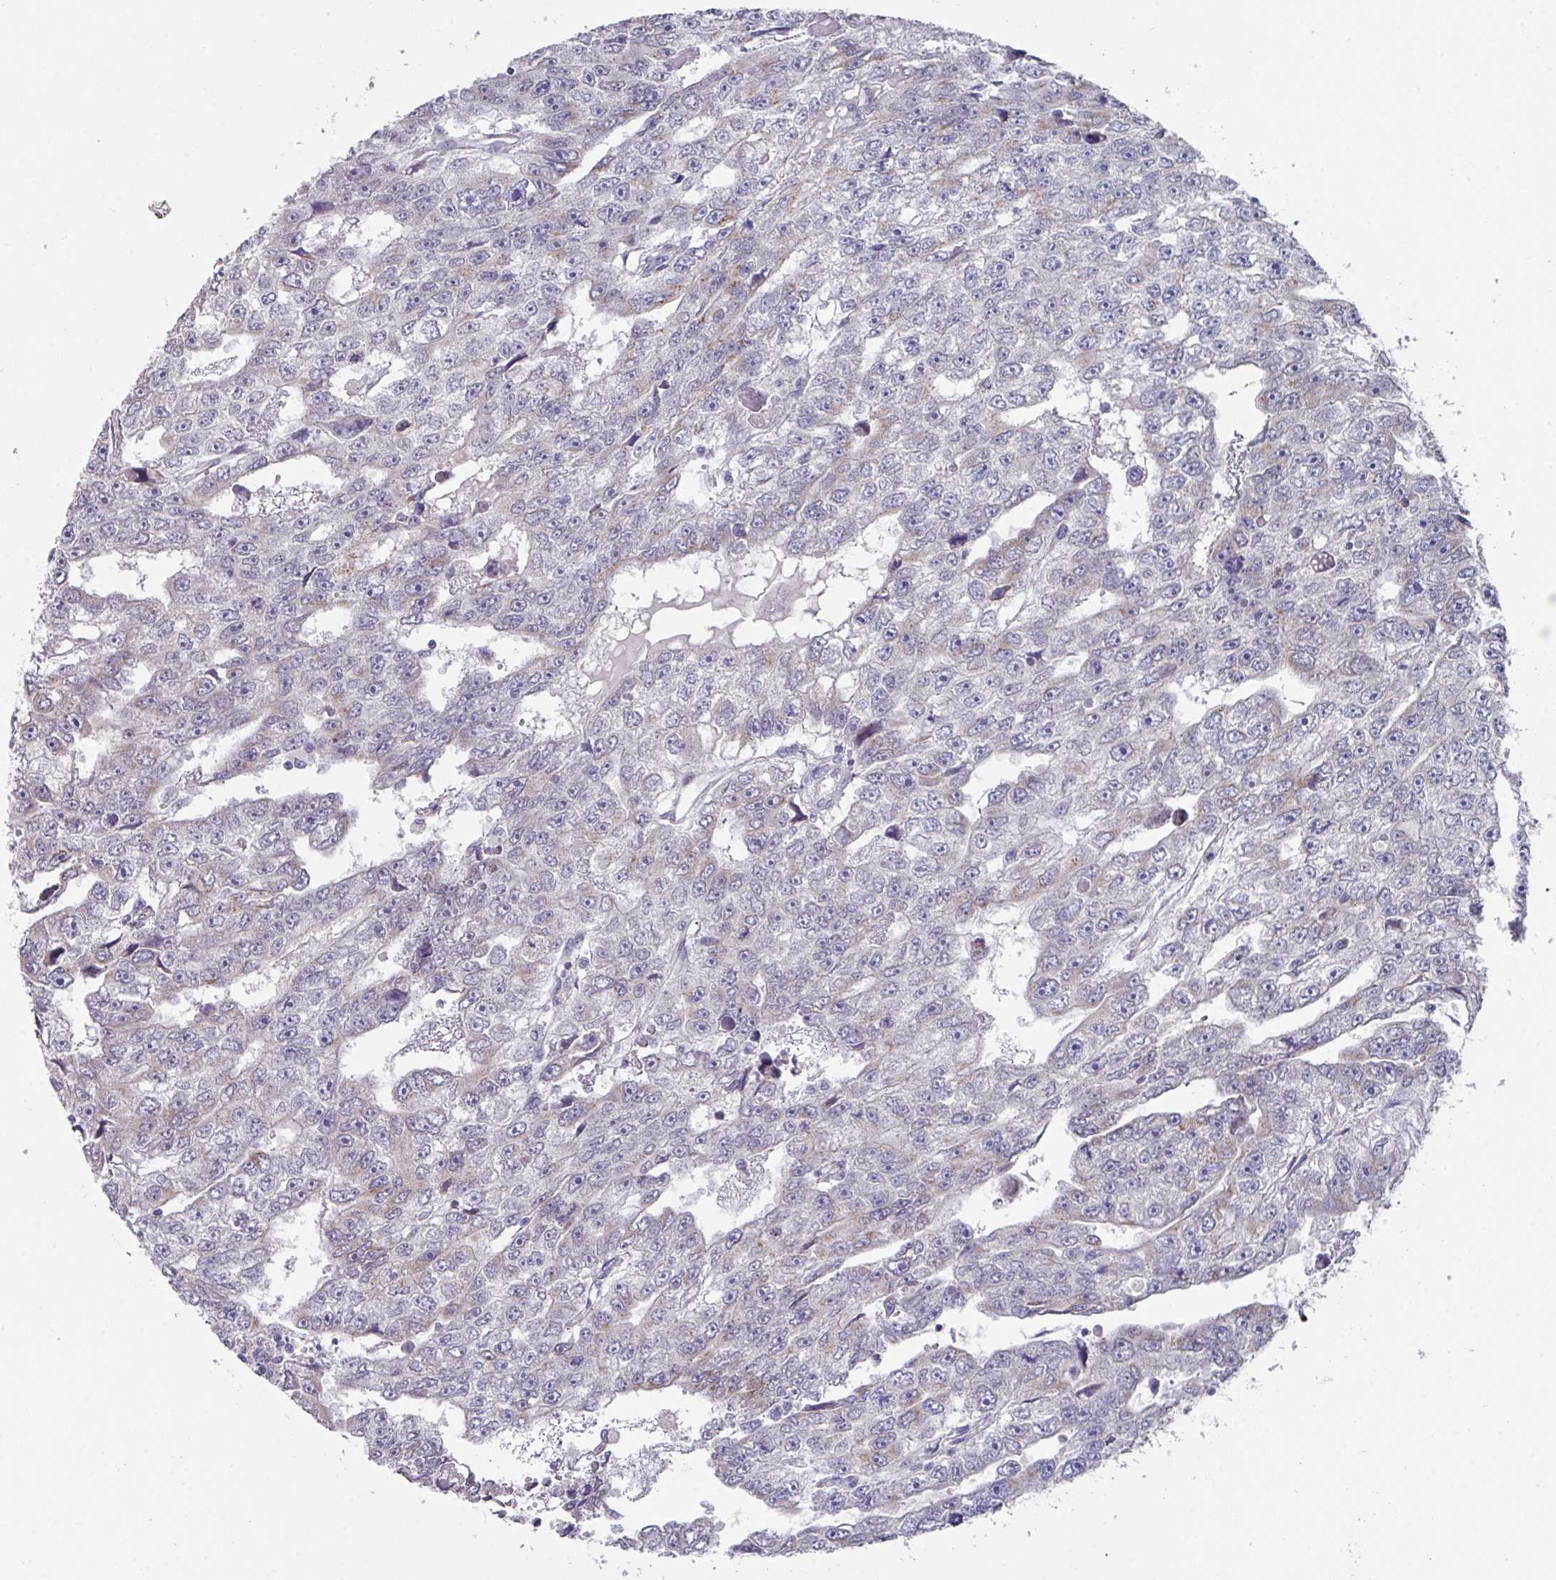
{"staining": {"intensity": "negative", "quantity": "none", "location": "none"}, "tissue": "testis cancer", "cell_type": "Tumor cells", "image_type": "cancer", "snomed": [{"axis": "morphology", "description": "Carcinoma, Embryonal, NOS"}, {"axis": "topography", "description": "Testis"}], "caption": "Immunohistochemistry photomicrograph of testis cancer stained for a protein (brown), which reveals no staining in tumor cells.", "gene": "VKORC1L1", "patient": {"sex": "male", "age": 20}}